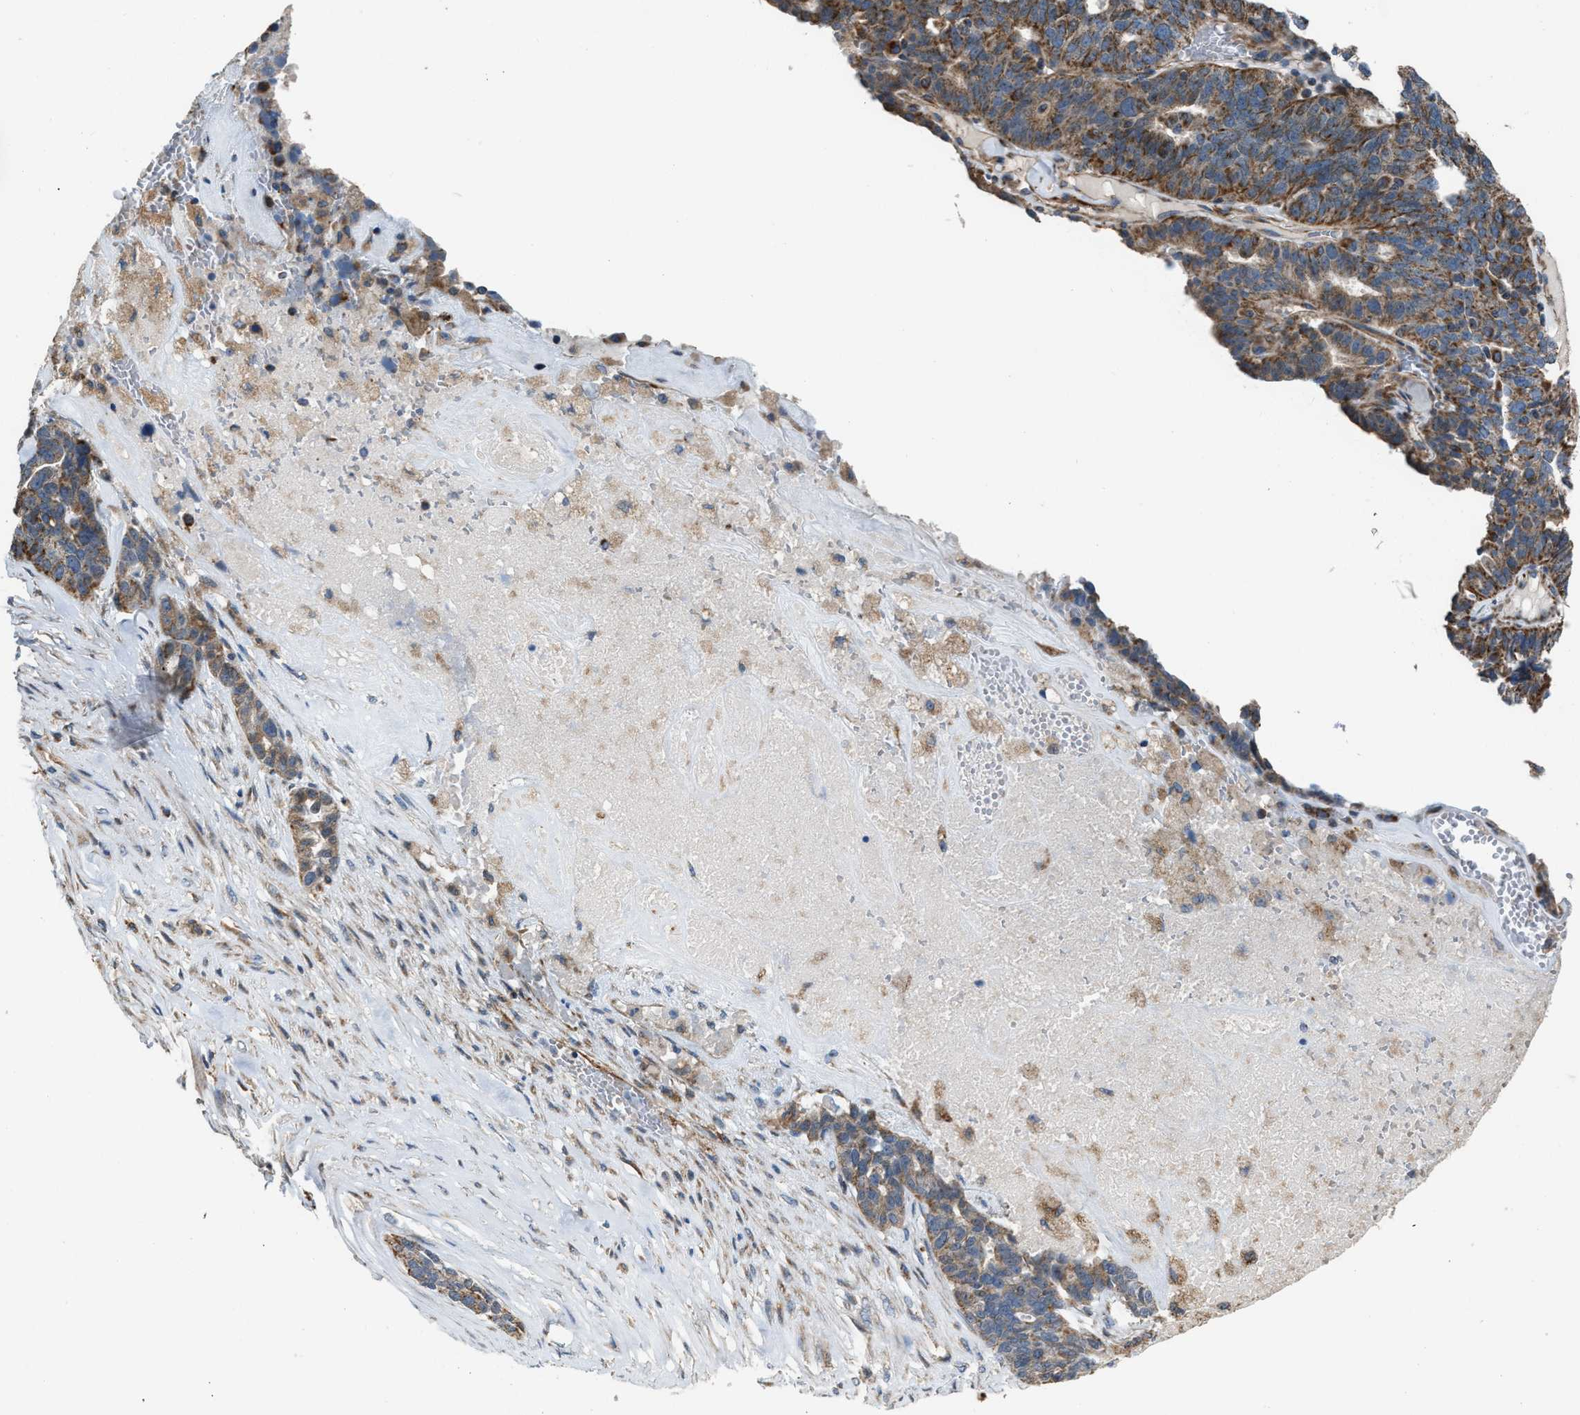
{"staining": {"intensity": "strong", "quantity": ">75%", "location": "cytoplasmic/membranous"}, "tissue": "ovarian cancer", "cell_type": "Tumor cells", "image_type": "cancer", "snomed": [{"axis": "morphology", "description": "Cystadenocarcinoma, serous, NOS"}, {"axis": "topography", "description": "Ovary"}], "caption": "This histopathology image displays ovarian serous cystadenocarcinoma stained with immunohistochemistry to label a protein in brown. The cytoplasmic/membranous of tumor cells show strong positivity for the protein. Nuclei are counter-stained blue.", "gene": "SLC10A3", "patient": {"sex": "female", "age": 59}}